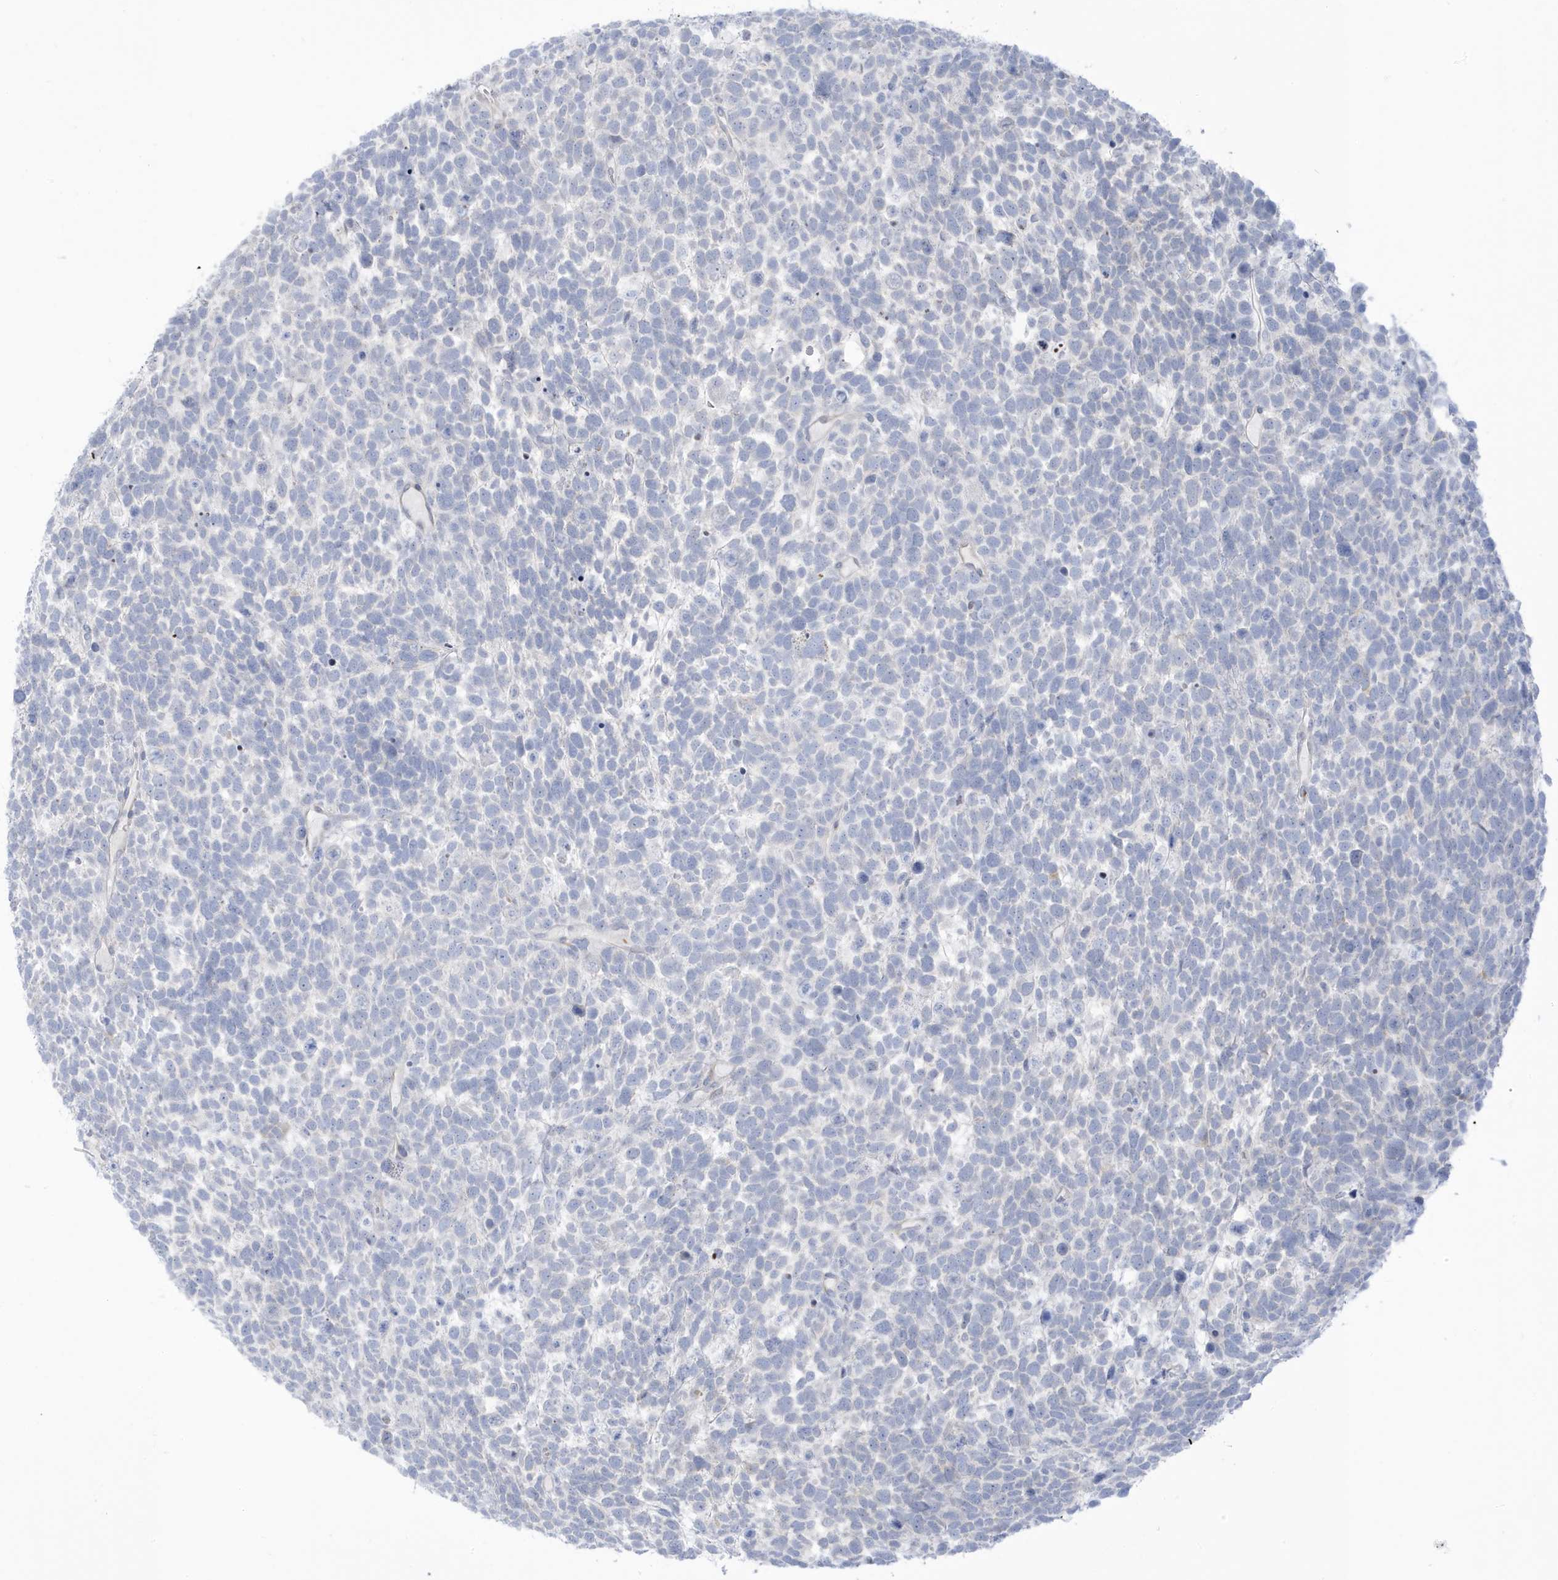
{"staining": {"intensity": "negative", "quantity": "none", "location": "none"}, "tissue": "urothelial cancer", "cell_type": "Tumor cells", "image_type": "cancer", "snomed": [{"axis": "morphology", "description": "Urothelial carcinoma, High grade"}, {"axis": "topography", "description": "Urinary bladder"}], "caption": "Urothelial carcinoma (high-grade) was stained to show a protein in brown. There is no significant positivity in tumor cells.", "gene": "PERM1", "patient": {"sex": "female", "age": 82}}